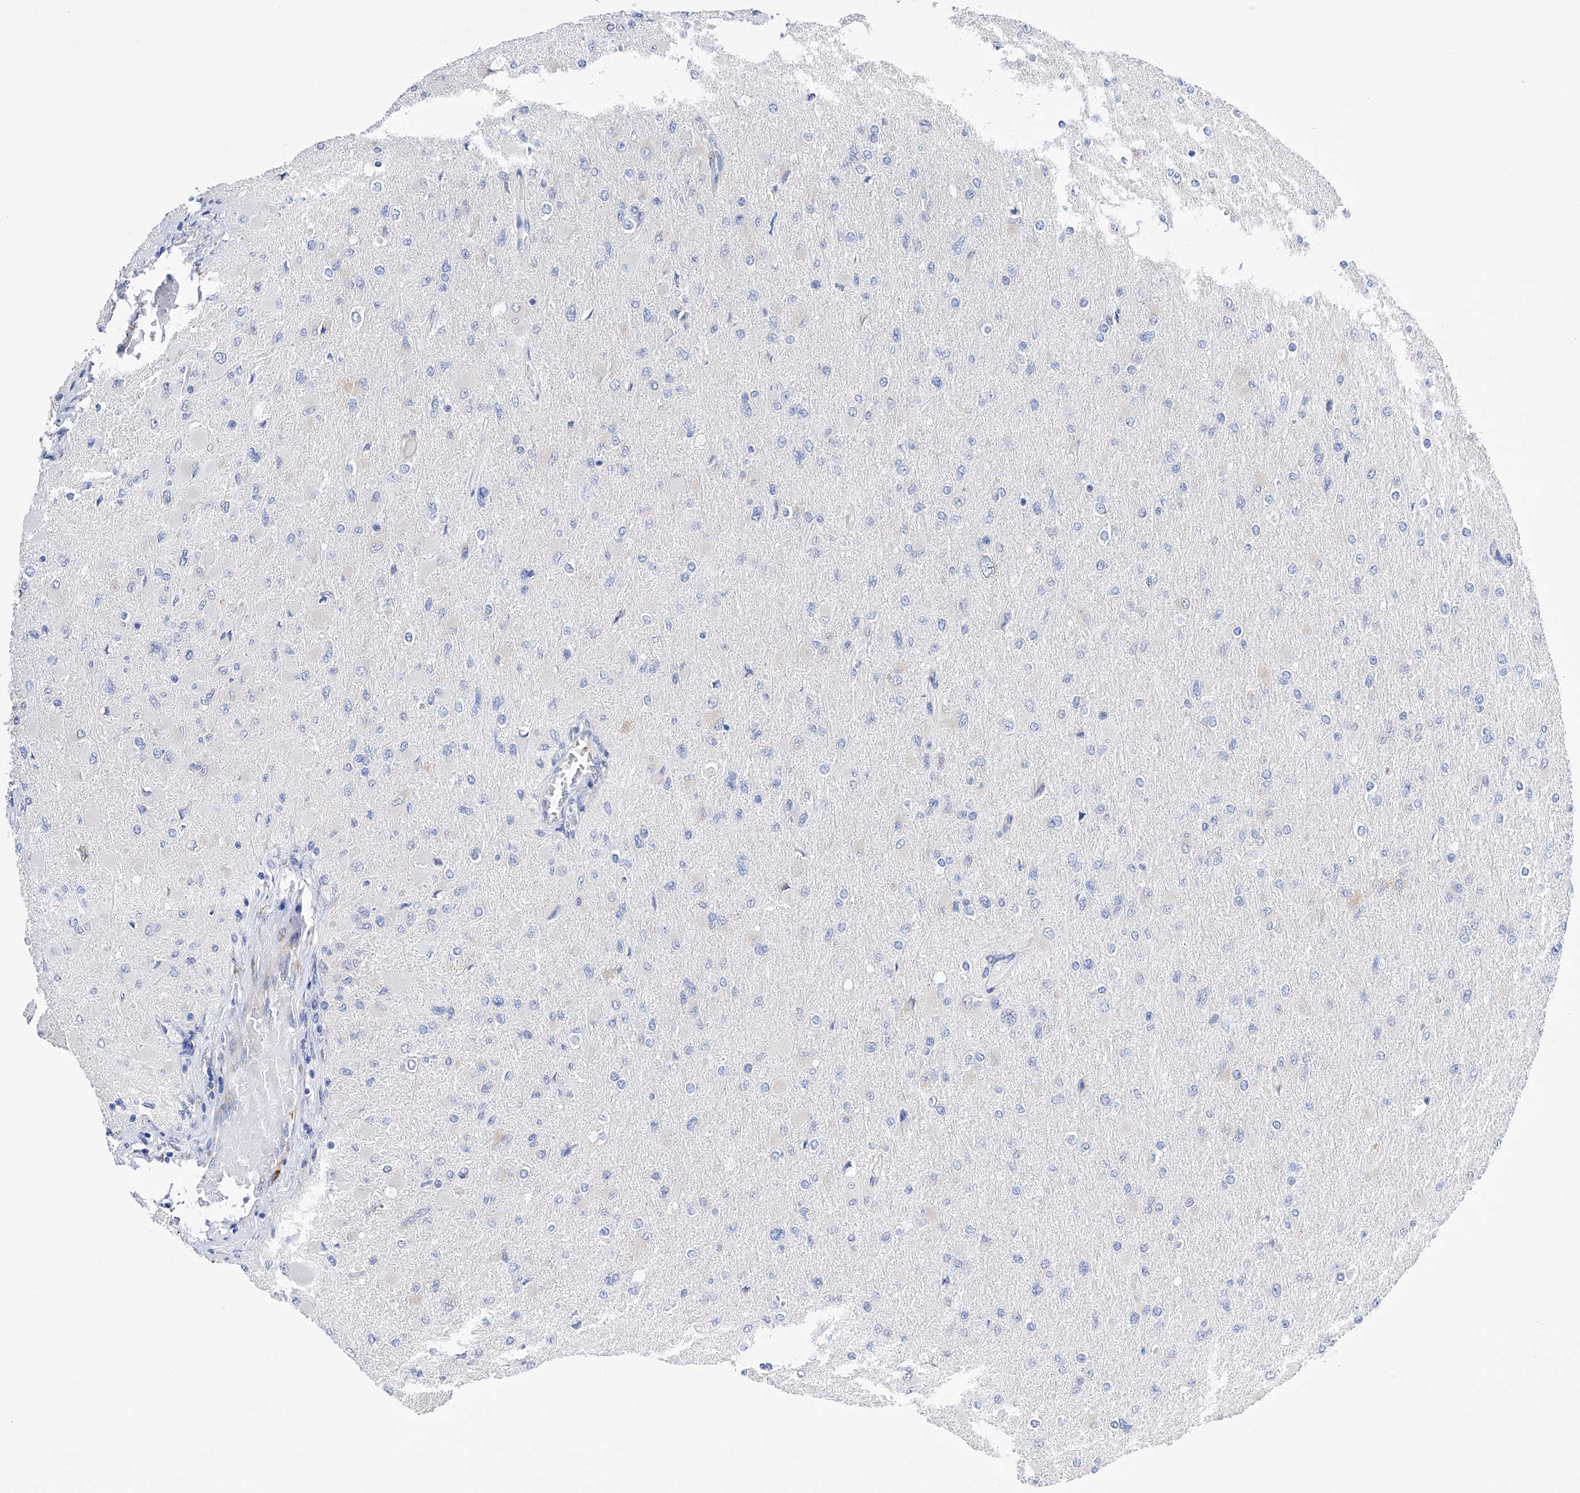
{"staining": {"intensity": "negative", "quantity": "none", "location": "none"}, "tissue": "glioma", "cell_type": "Tumor cells", "image_type": "cancer", "snomed": [{"axis": "morphology", "description": "Glioma, malignant, High grade"}, {"axis": "topography", "description": "Cerebral cortex"}], "caption": "This is a histopathology image of immunohistochemistry (IHC) staining of malignant high-grade glioma, which shows no positivity in tumor cells.", "gene": "PDIA5", "patient": {"sex": "female", "age": 36}}